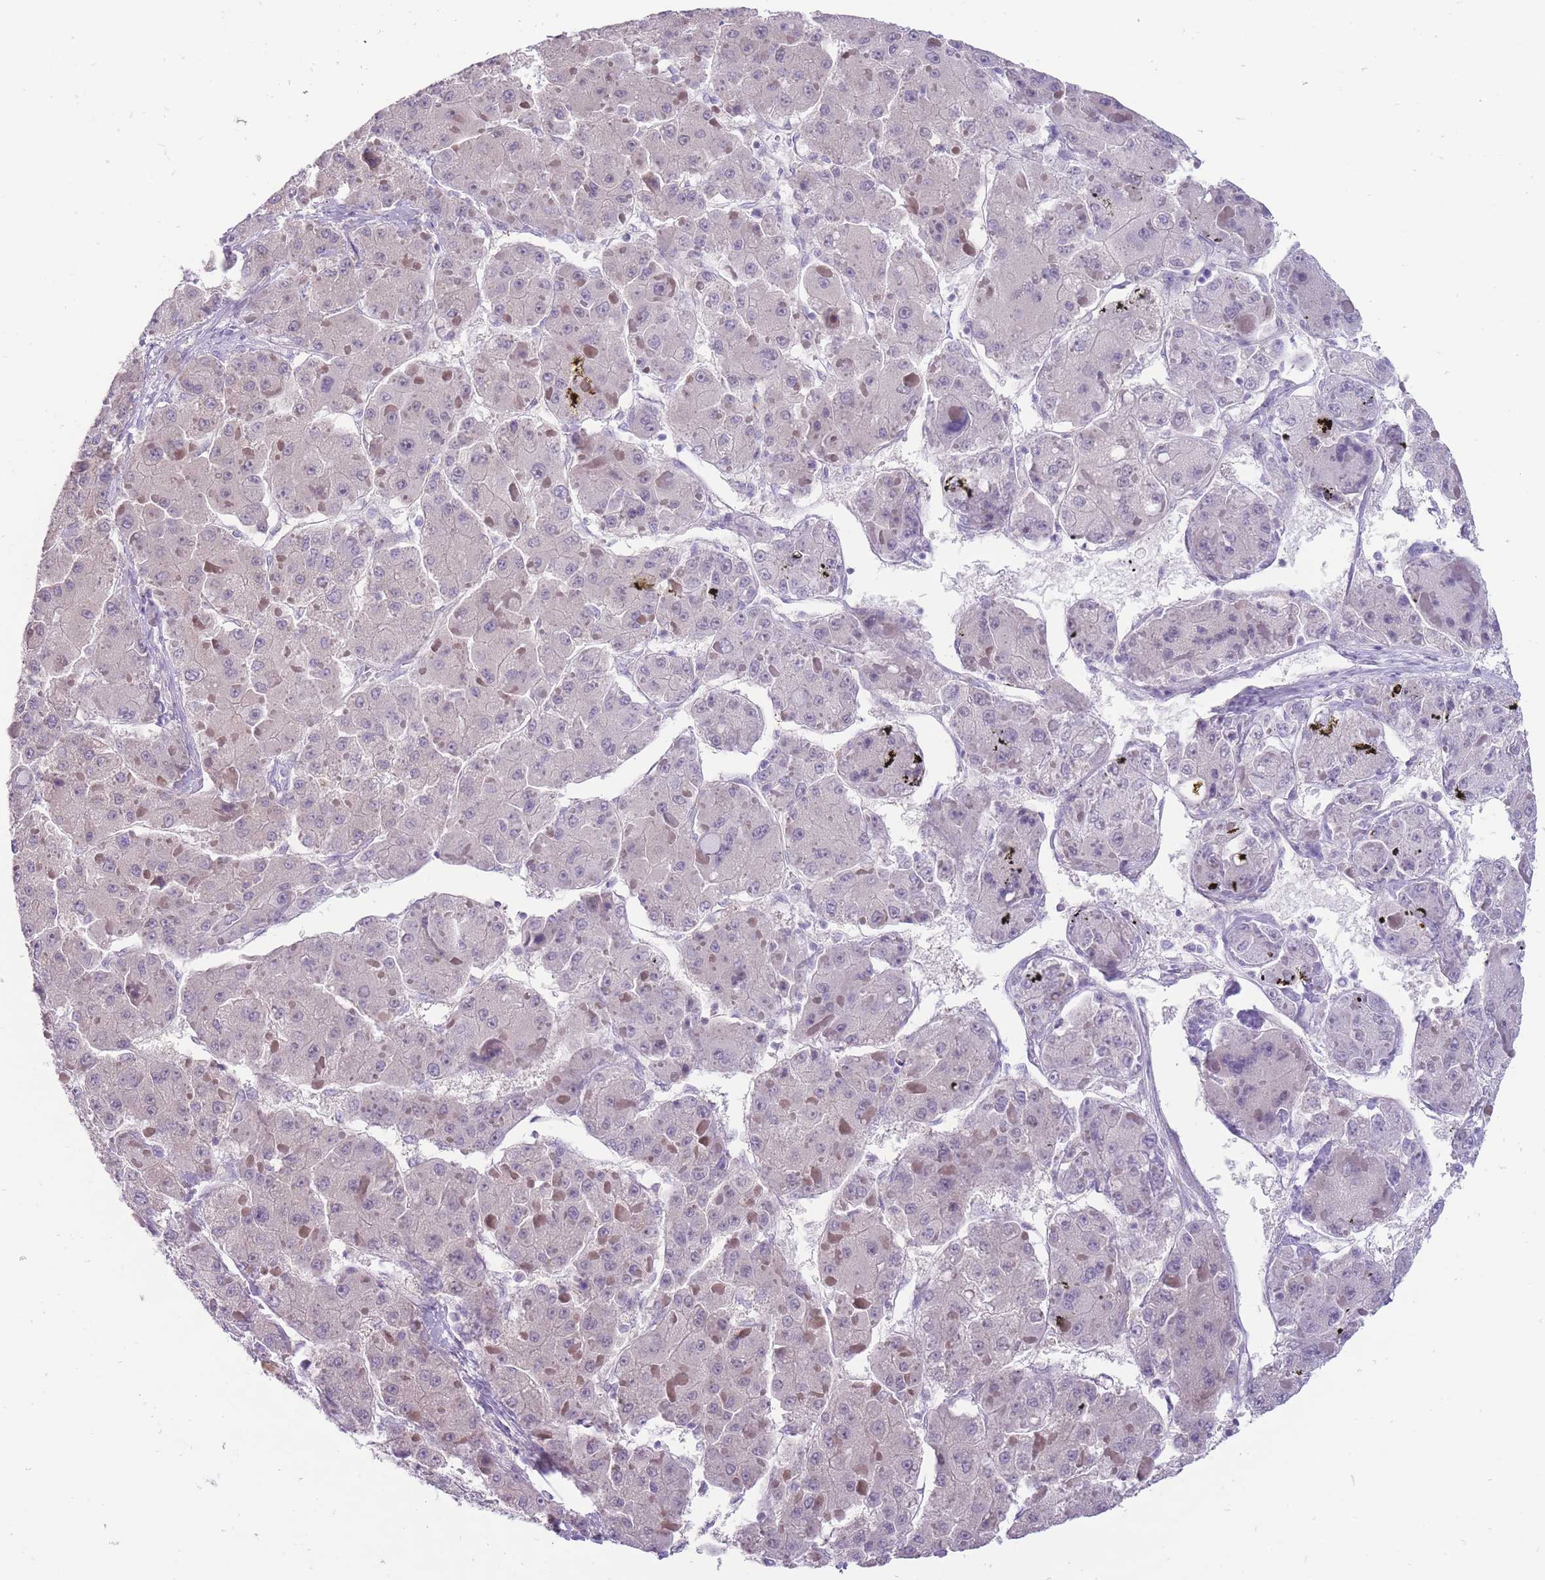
{"staining": {"intensity": "negative", "quantity": "none", "location": "none"}, "tissue": "liver cancer", "cell_type": "Tumor cells", "image_type": "cancer", "snomed": [{"axis": "morphology", "description": "Carcinoma, Hepatocellular, NOS"}, {"axis": "topography", "description": "Liver"}], "caption": "Protein analysis of liver cancer (hepatocellular carcinoma) reveals no significant staining in tumor cells. (Brightfield microscopy of DAB (3,3'-diaminobenzidine) immunohistochemistry (IHC) at high magnification).", "gene": "ERICH4", "patient": {"sex": "female", "age": 73}}